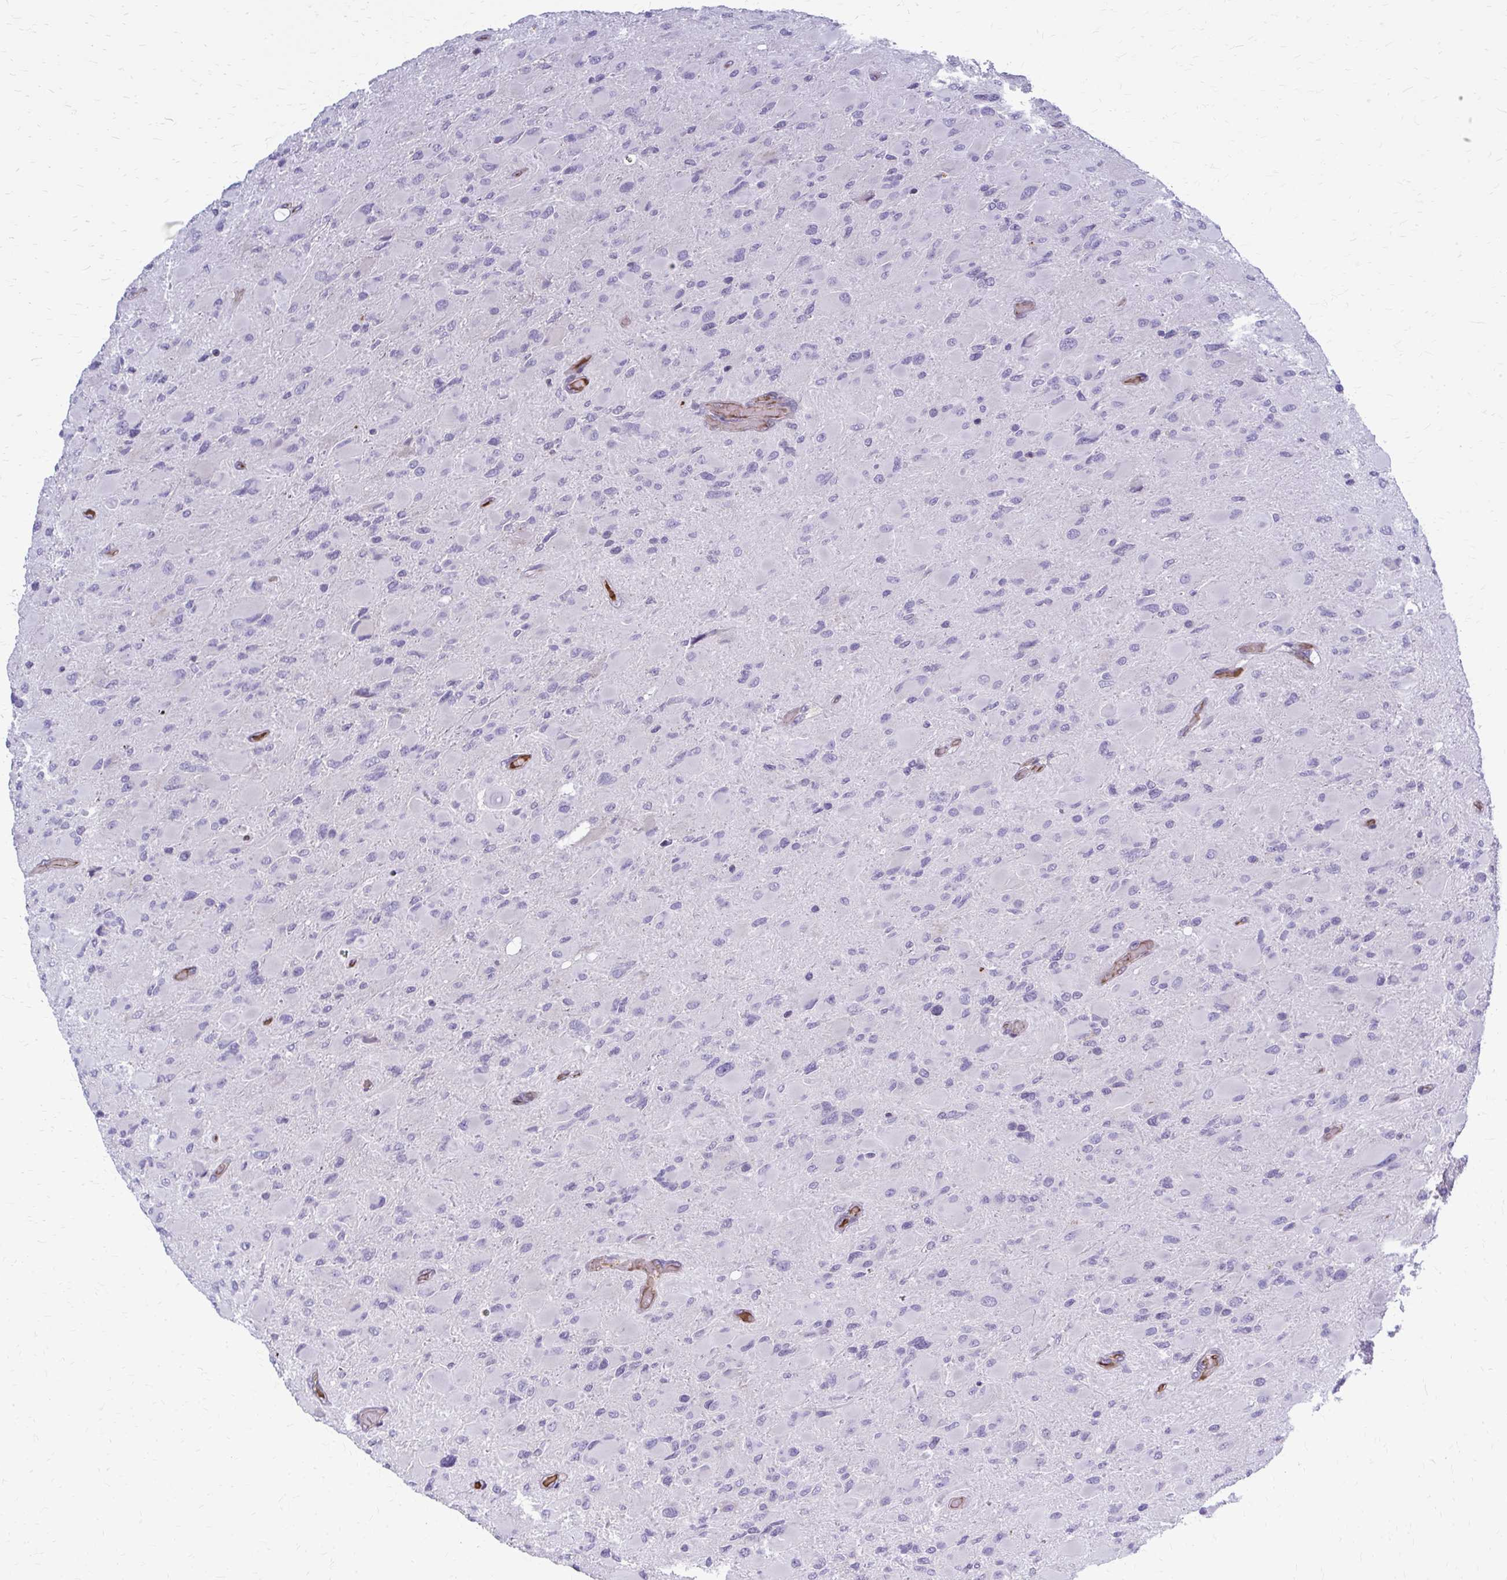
{"staining": {"intensity": "negative", "quantity": "none", "location": "none"}, "tissue": "glioma", "cell_type": "Tumor cells", "image_type": "cancer", "snomed": [{"axis": "morphology", "description": "Glioma, malignant, High grade"}, {"axis": "topography", "description": "Cerebral cortex"}], "caption": "This image is of high-grade glioma (malignant) stained with IHC to label a protein in brown with the nuclei are counter-stained blue. There is no staining in tumor cells.", "gene": "MCRIP2", "patient": {"sex": "female", "age": 36}}